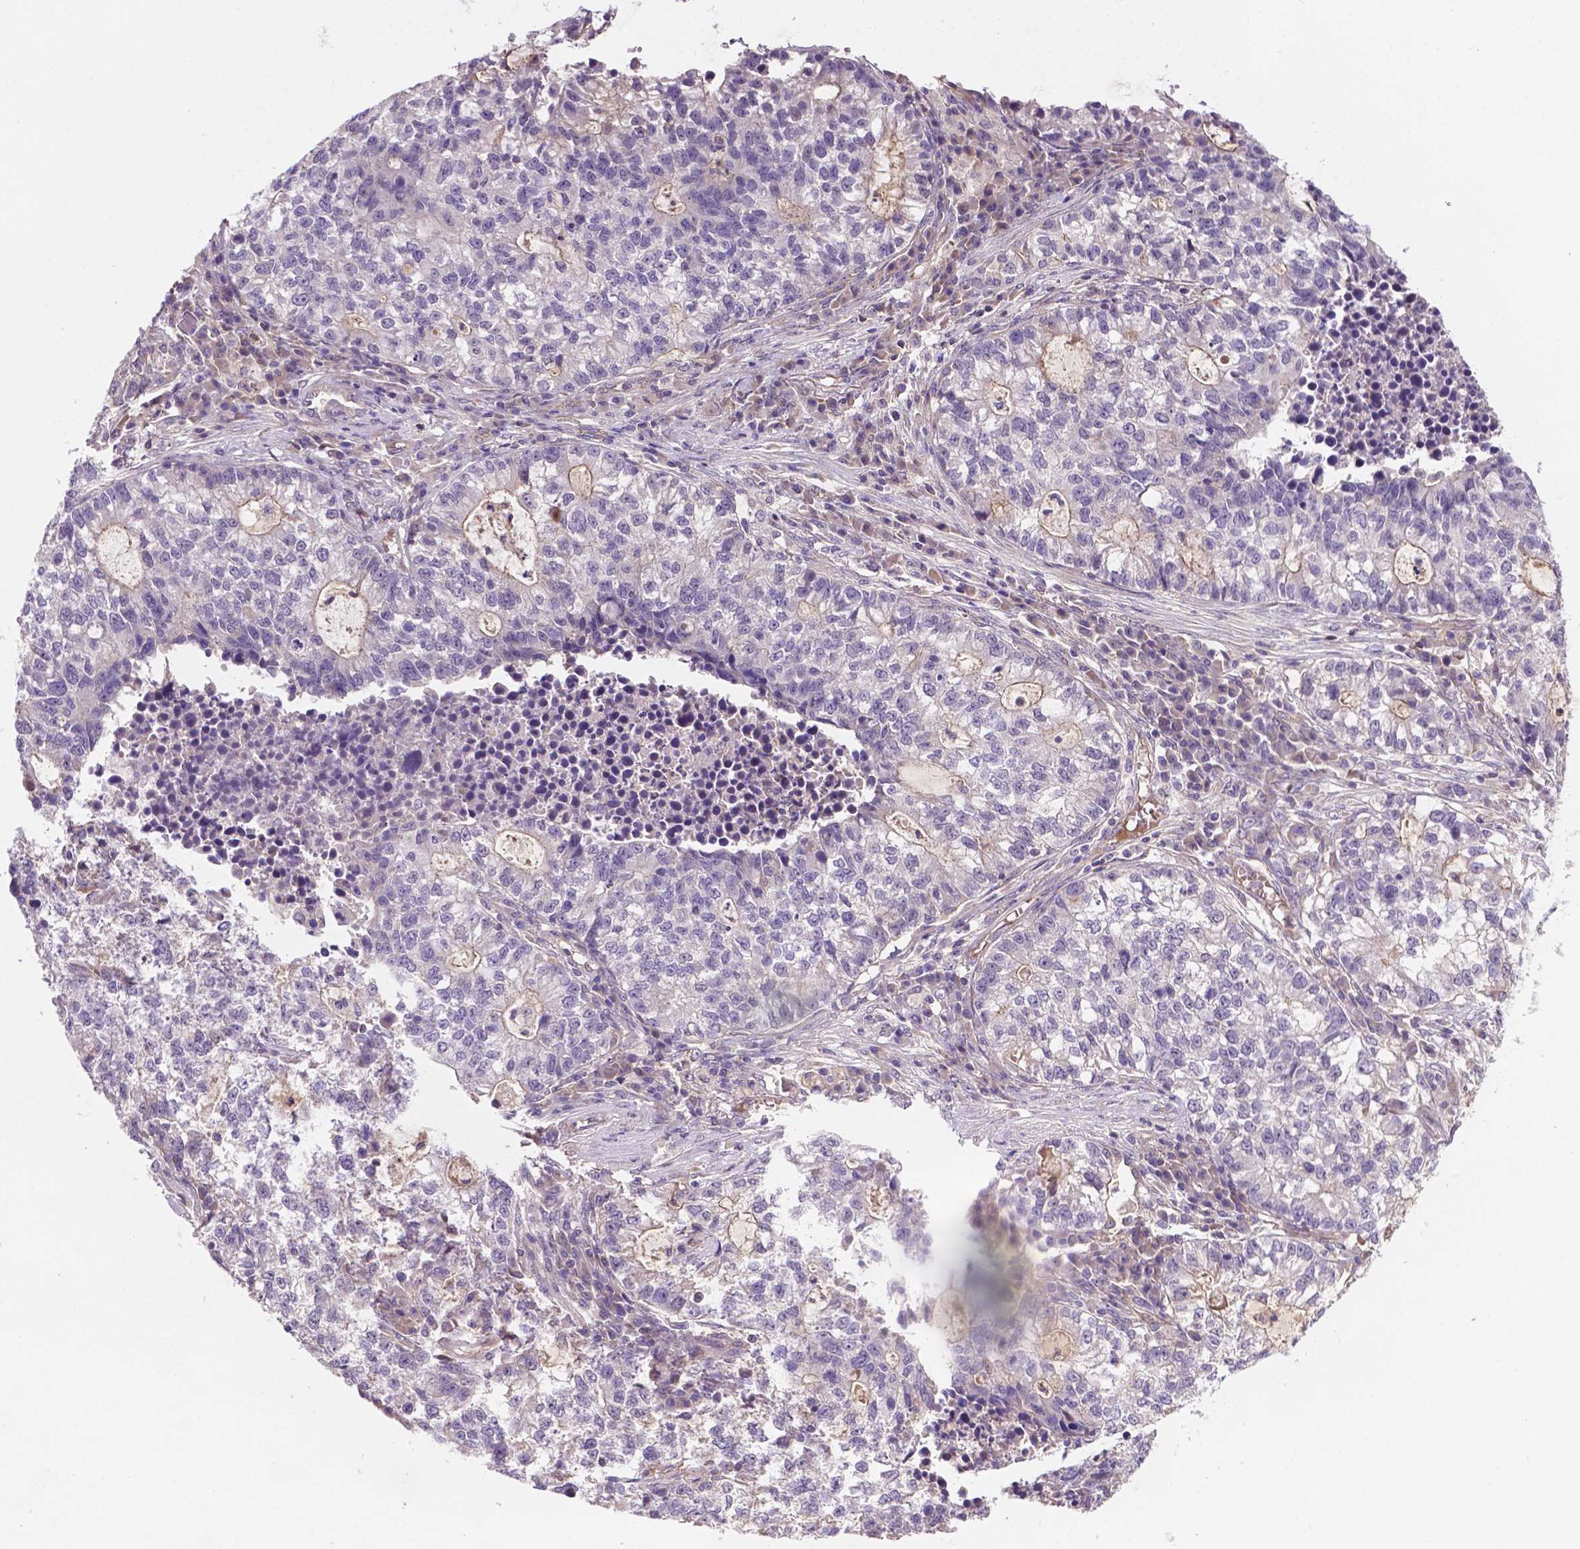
{"staining": {"intensity": "negative", "quantity": "none", "location": "none"}, "tissue": "lung cancer", "cell_type": "Tumor cells", "image_type": "cancer", "snomed": [{"axis": "morphology", "description": "Adenocarcinoma, NOS"}, {"axis": "topography", "description": "Lung"}], "caption": "Adenocarcinoma (lung) was stained to show a protein in brown. There is no significant expression in tumor cells. (DAB immunohistochemistry with hematoxylin counter stain).", "gene": "TM4SF20", "patient": {"sex": "male", "age": 57}}